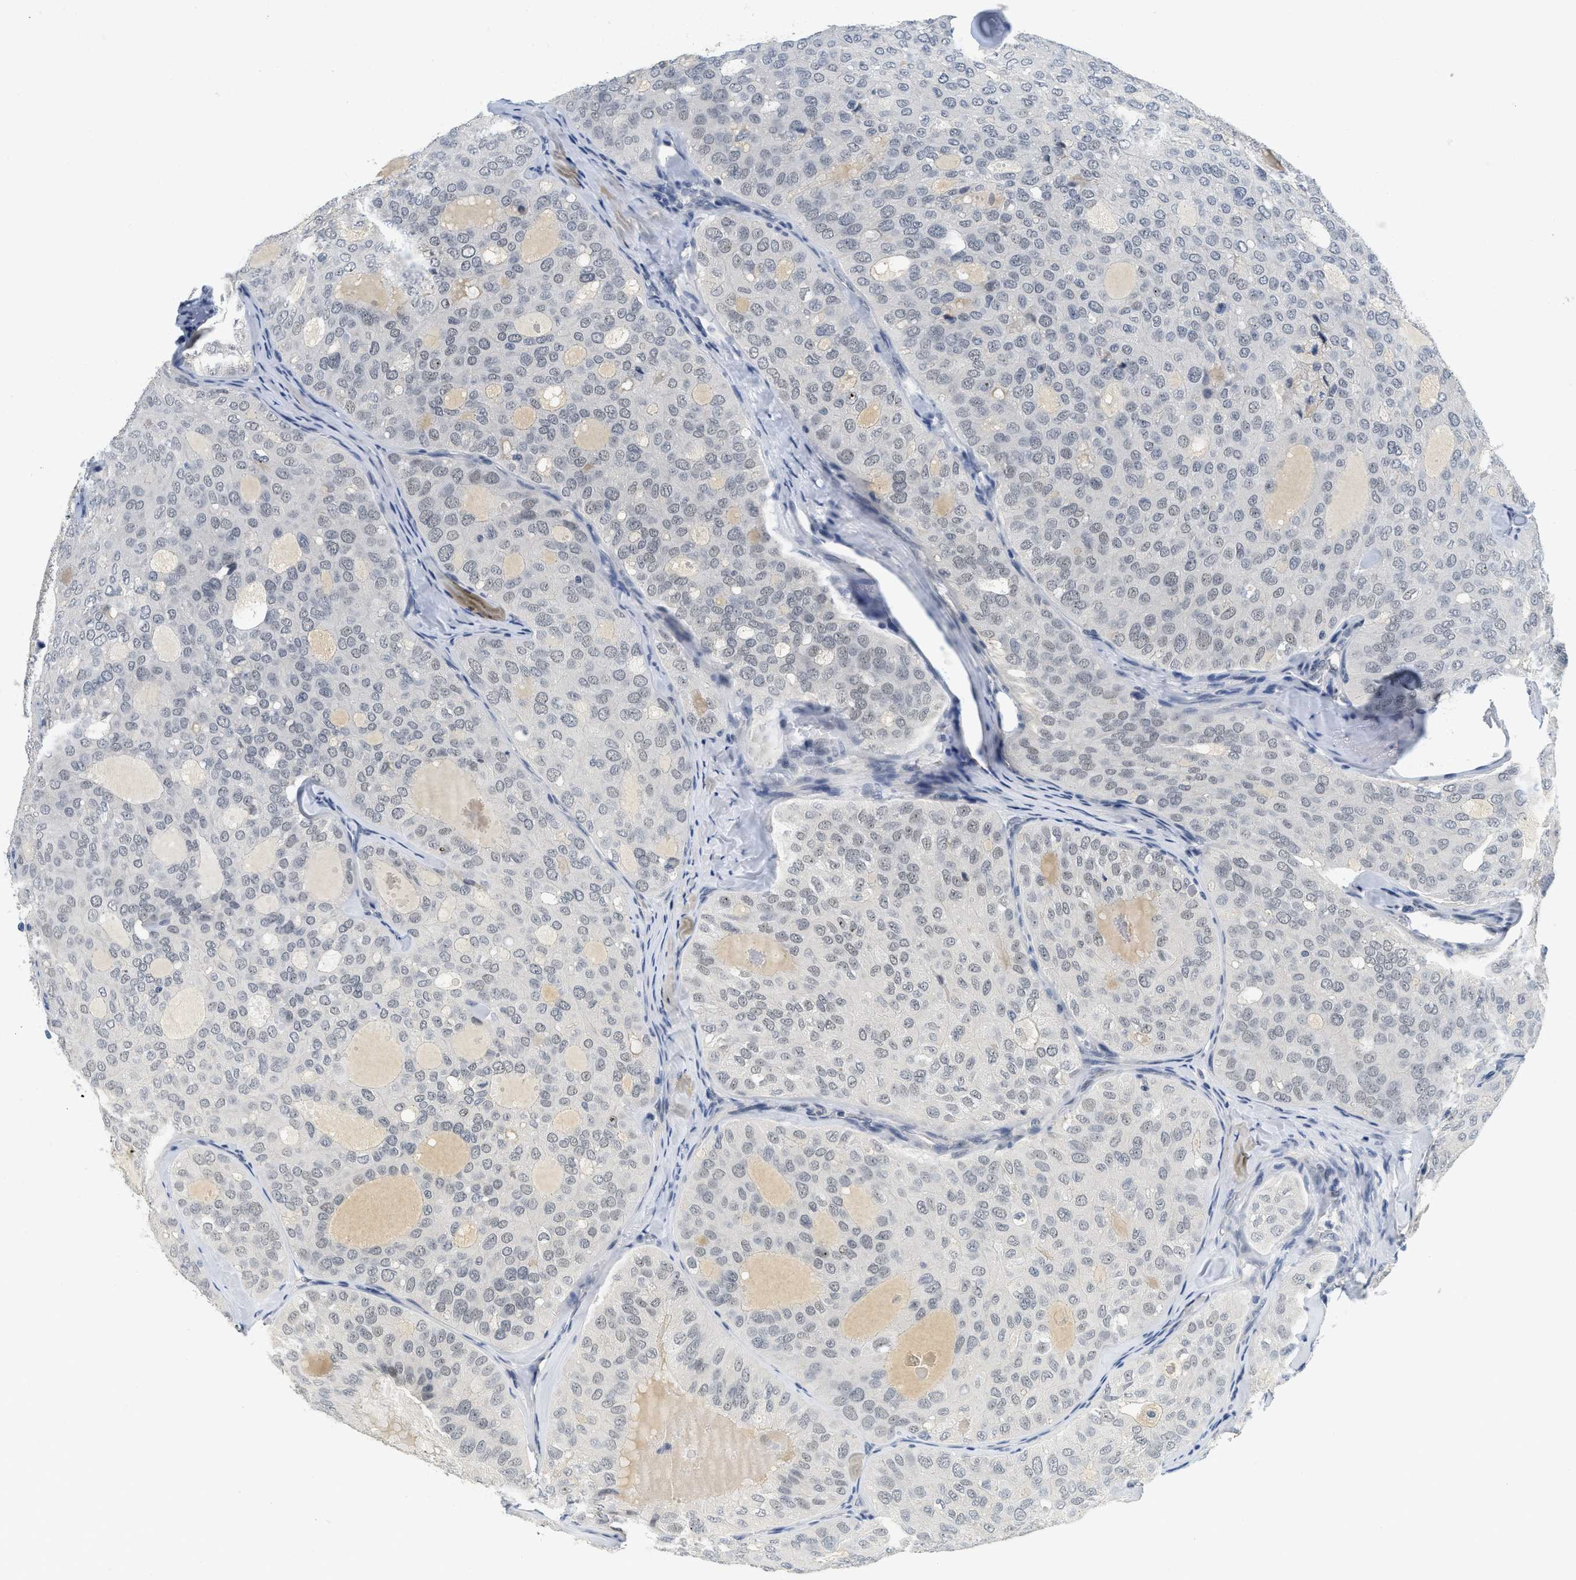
{"staining": {"intensity": "weak", "quantity": "<25%", "location": "nuclear"}, "tissue": "thyroid cancer", "cell_type": "Tumor cells", "image_type": "cancer", "snomed": [{"axis": "morphology", "description": "Follicular adenoma carcinoma, NOS"}, {"axis": "topography", "description": "Thyroid gland"}], "caption": "The image exhibits no significant positivity in tumor cells of thyroid cancer. (Stains: DAB (3,3'-diaminobenzidine) immunohistochemistry with hematoxylin counter stain, Microscopy: brightfield microscopy at high magnification).", "gene": "MZF1", "patient": {"sex": "male", "age": 75}}